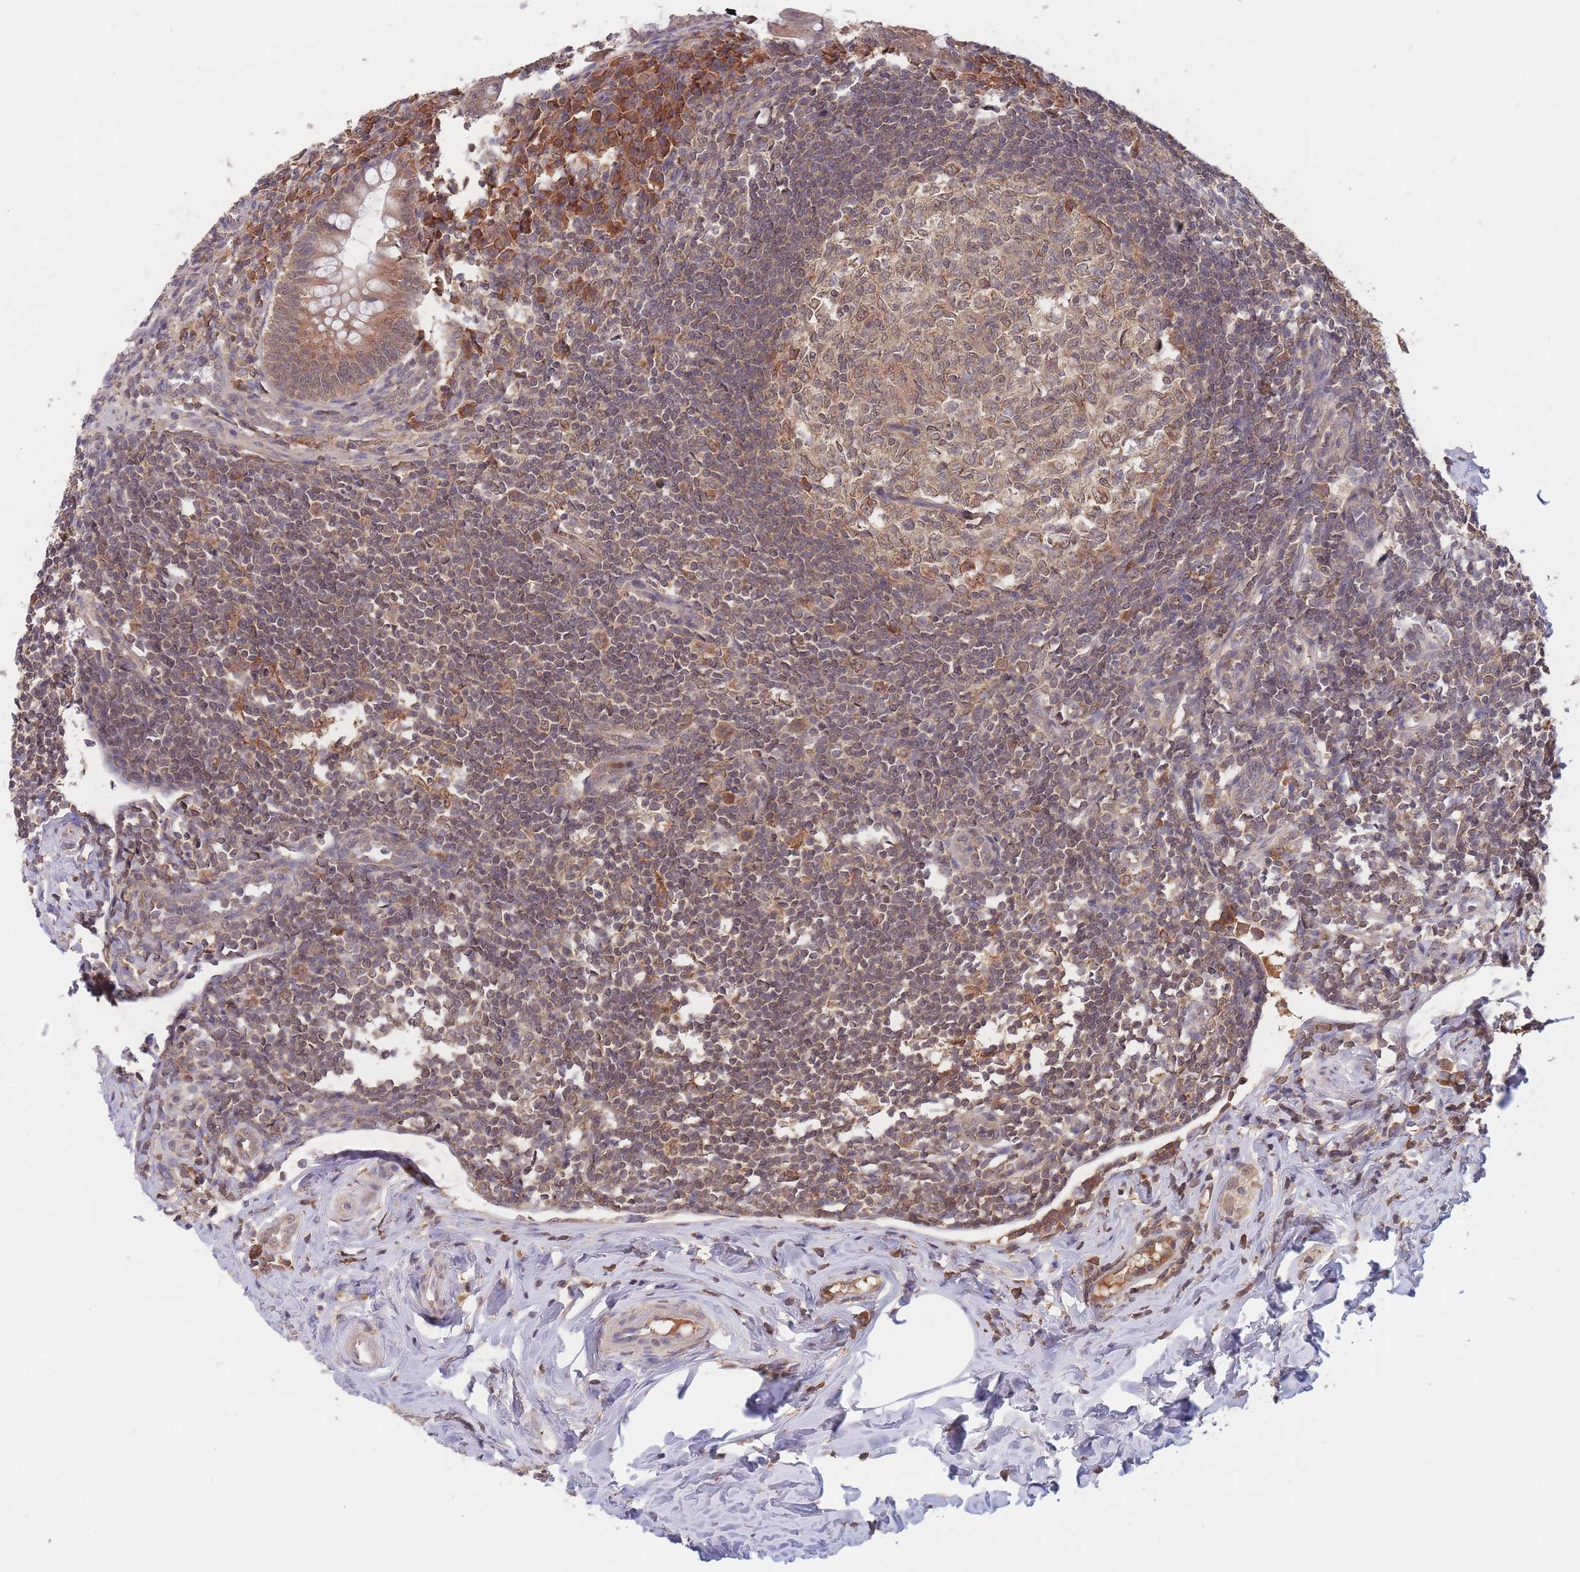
{"staining": {"intensity": "moderate", "quantity": ">75%", "location": "cytoplasmic/membranous"}, "tissue": "appendix", "cell_type": "Glandular cells", "image_type": "normal", "snomed": [{"axis": "morphology", "description": "Normal tissue, NOS"}, {"axis": "topography", "description": "Appendix"}], "caption": "A brown stain shows moderate cytoplasmic/membranous staining of a protein in glandular cells of normal human appendix.", "gene": "PIP4P1", "patient": {"sex": "female", "age": 33}}